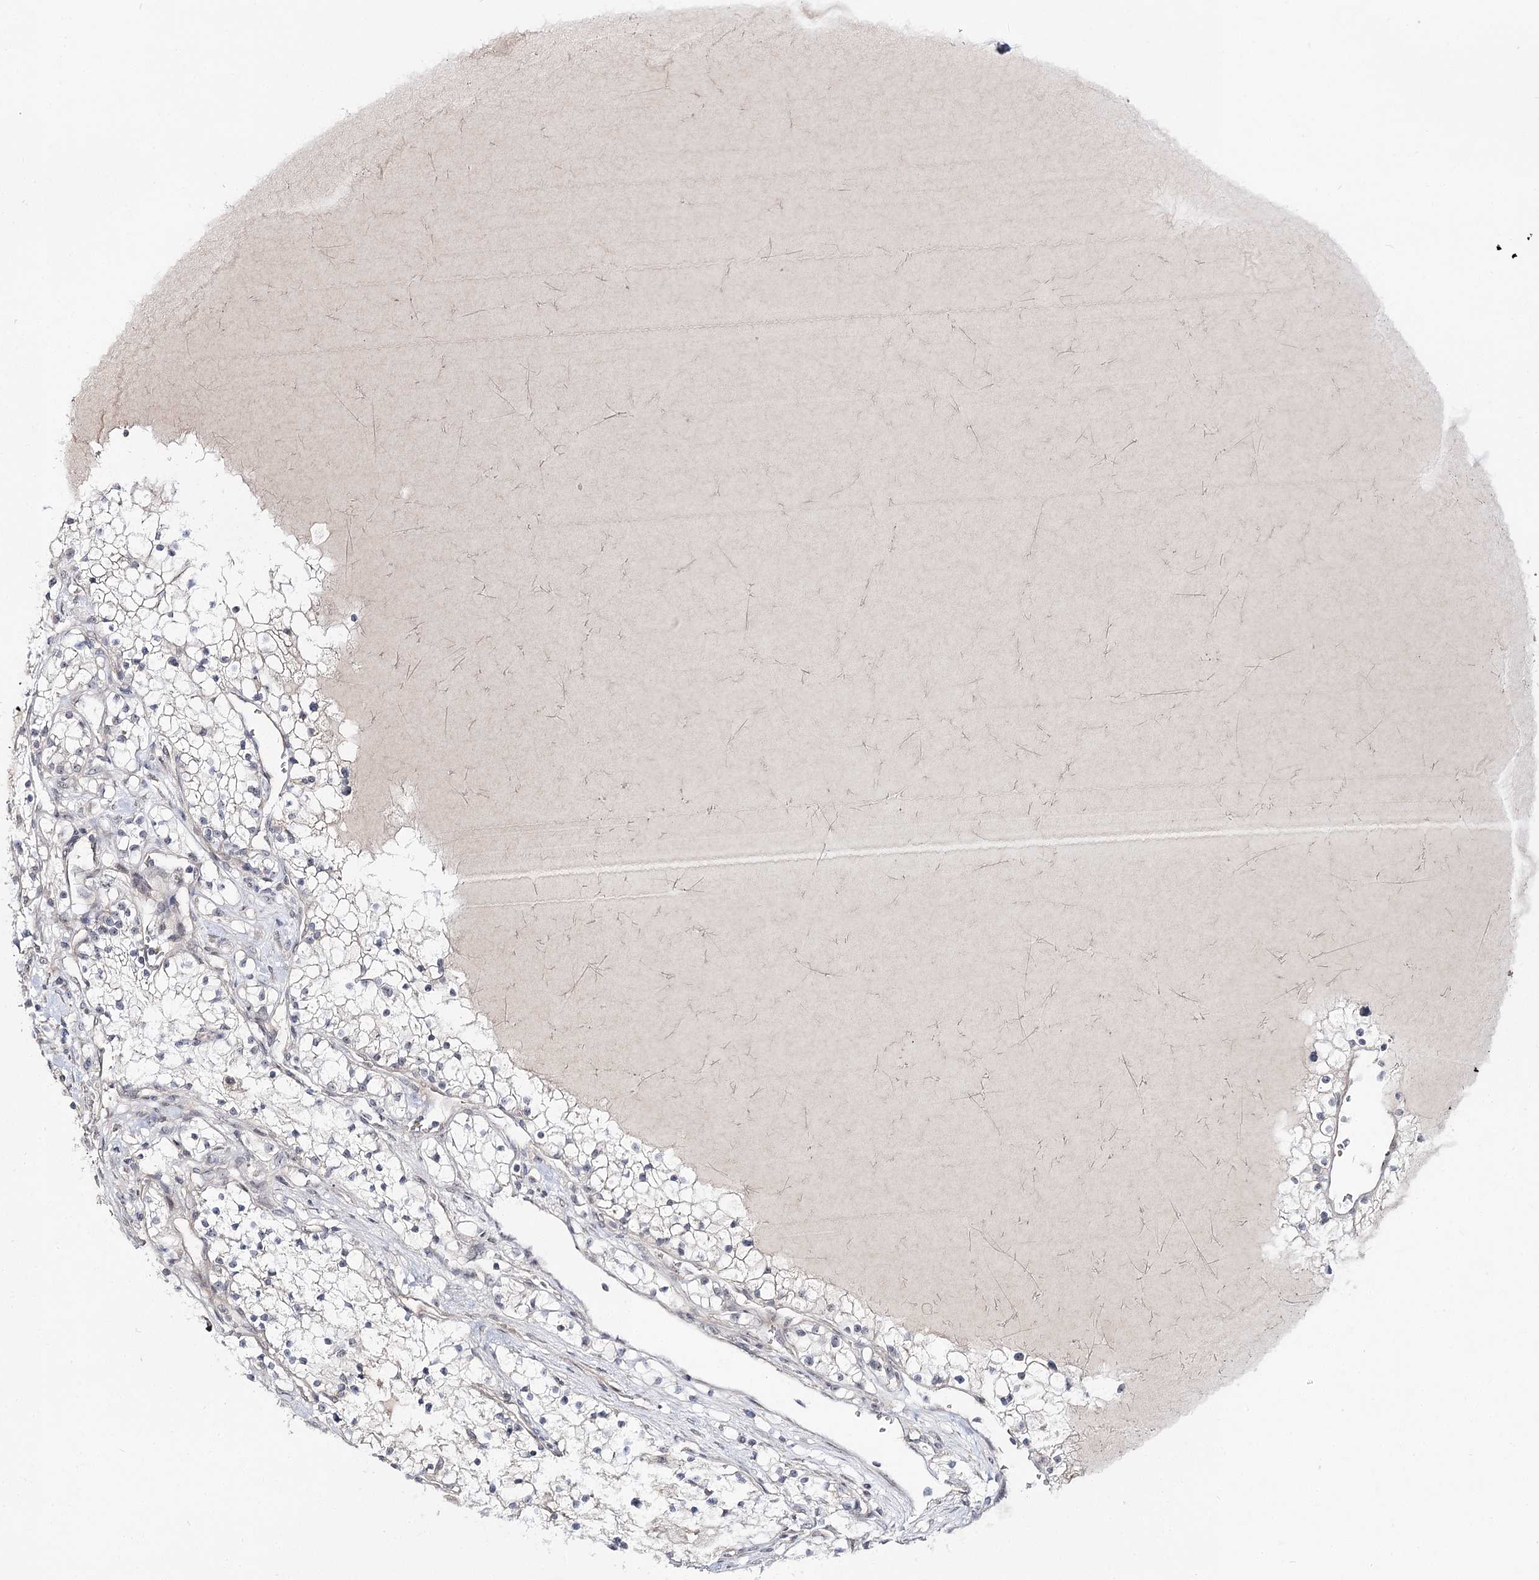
{"staining": {"intensity": "negative", "quantity": "none", "location": "none"}, "tissue": "renal cancer", "cell_type": "Tumor cells", "image_type": "cancer", "snomed": [{"axis": "morphology", "description": "Normal tissue, NOS"}, {"axis": "morphology", "description": "Adenocarcinoma, NOS"}, {"axis": "topography", "description": "Kidney"}], "caption": "A high-resolution histopathology image shows immunohistochemistry staining of renal adenocarcinoma, which exhibits no significant expression in tumor cells.", "gene": "RRP9", "patient": {"sex": "male", "age": 68}}